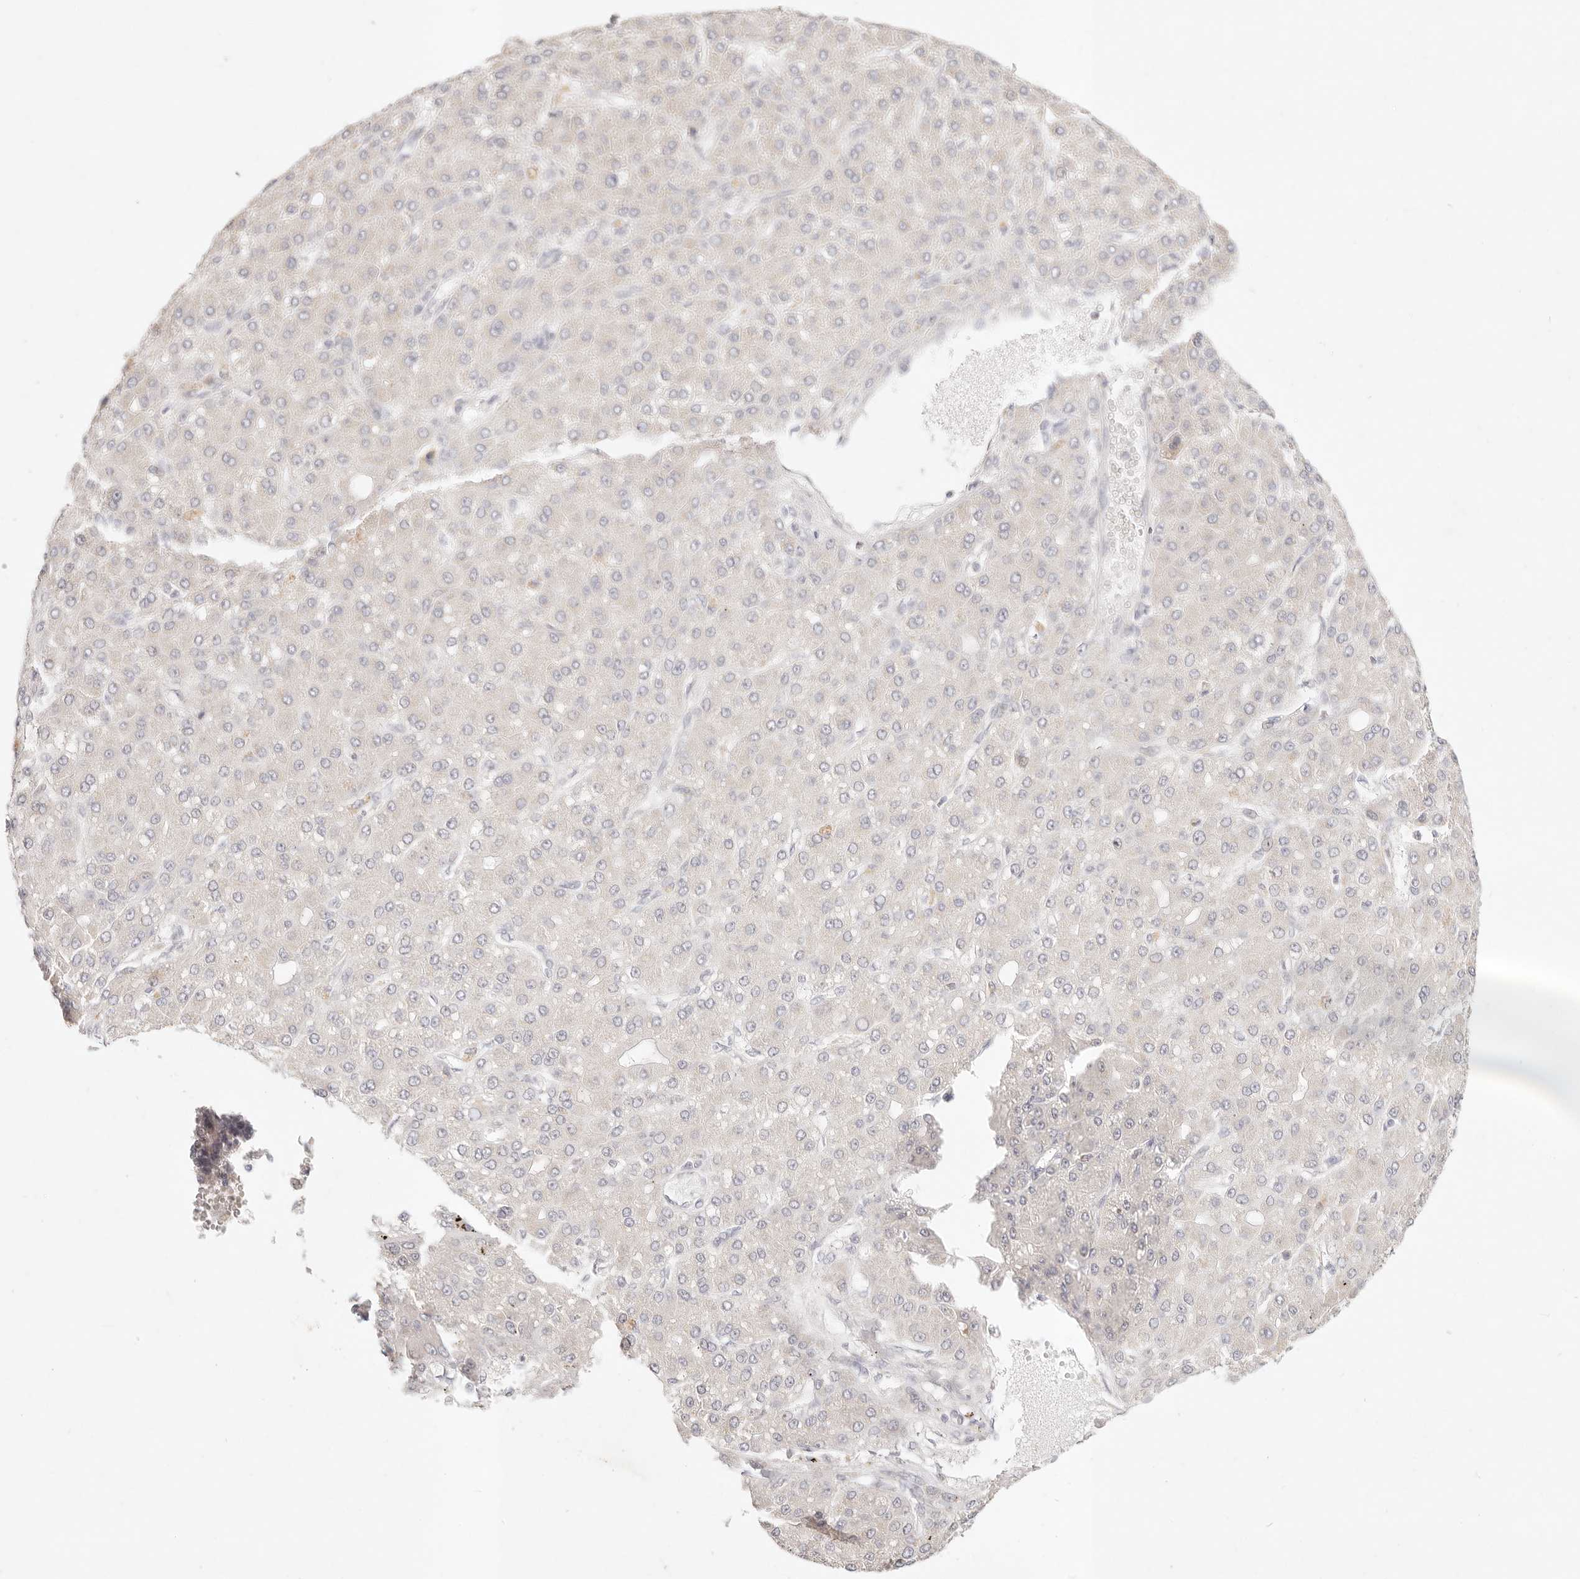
{"staining": {"intensity": "negative", "quantity": "none", "location": "none"}, "tissue": "liver cancer", "cell_type": "Tumor cells", "image_type": "cancer", "snomed": [{"axis": "morphology", "description": "Carcinoma, Hepatocellular, NOS"}, {"axis": "topography", "description": "Liver"}], "caption": "Immunohistochemical staining of liver cancer reveals no significant staining in tumor cells.", "gene": "GPR156", "patient": {"sex": "male", "age": 67}}